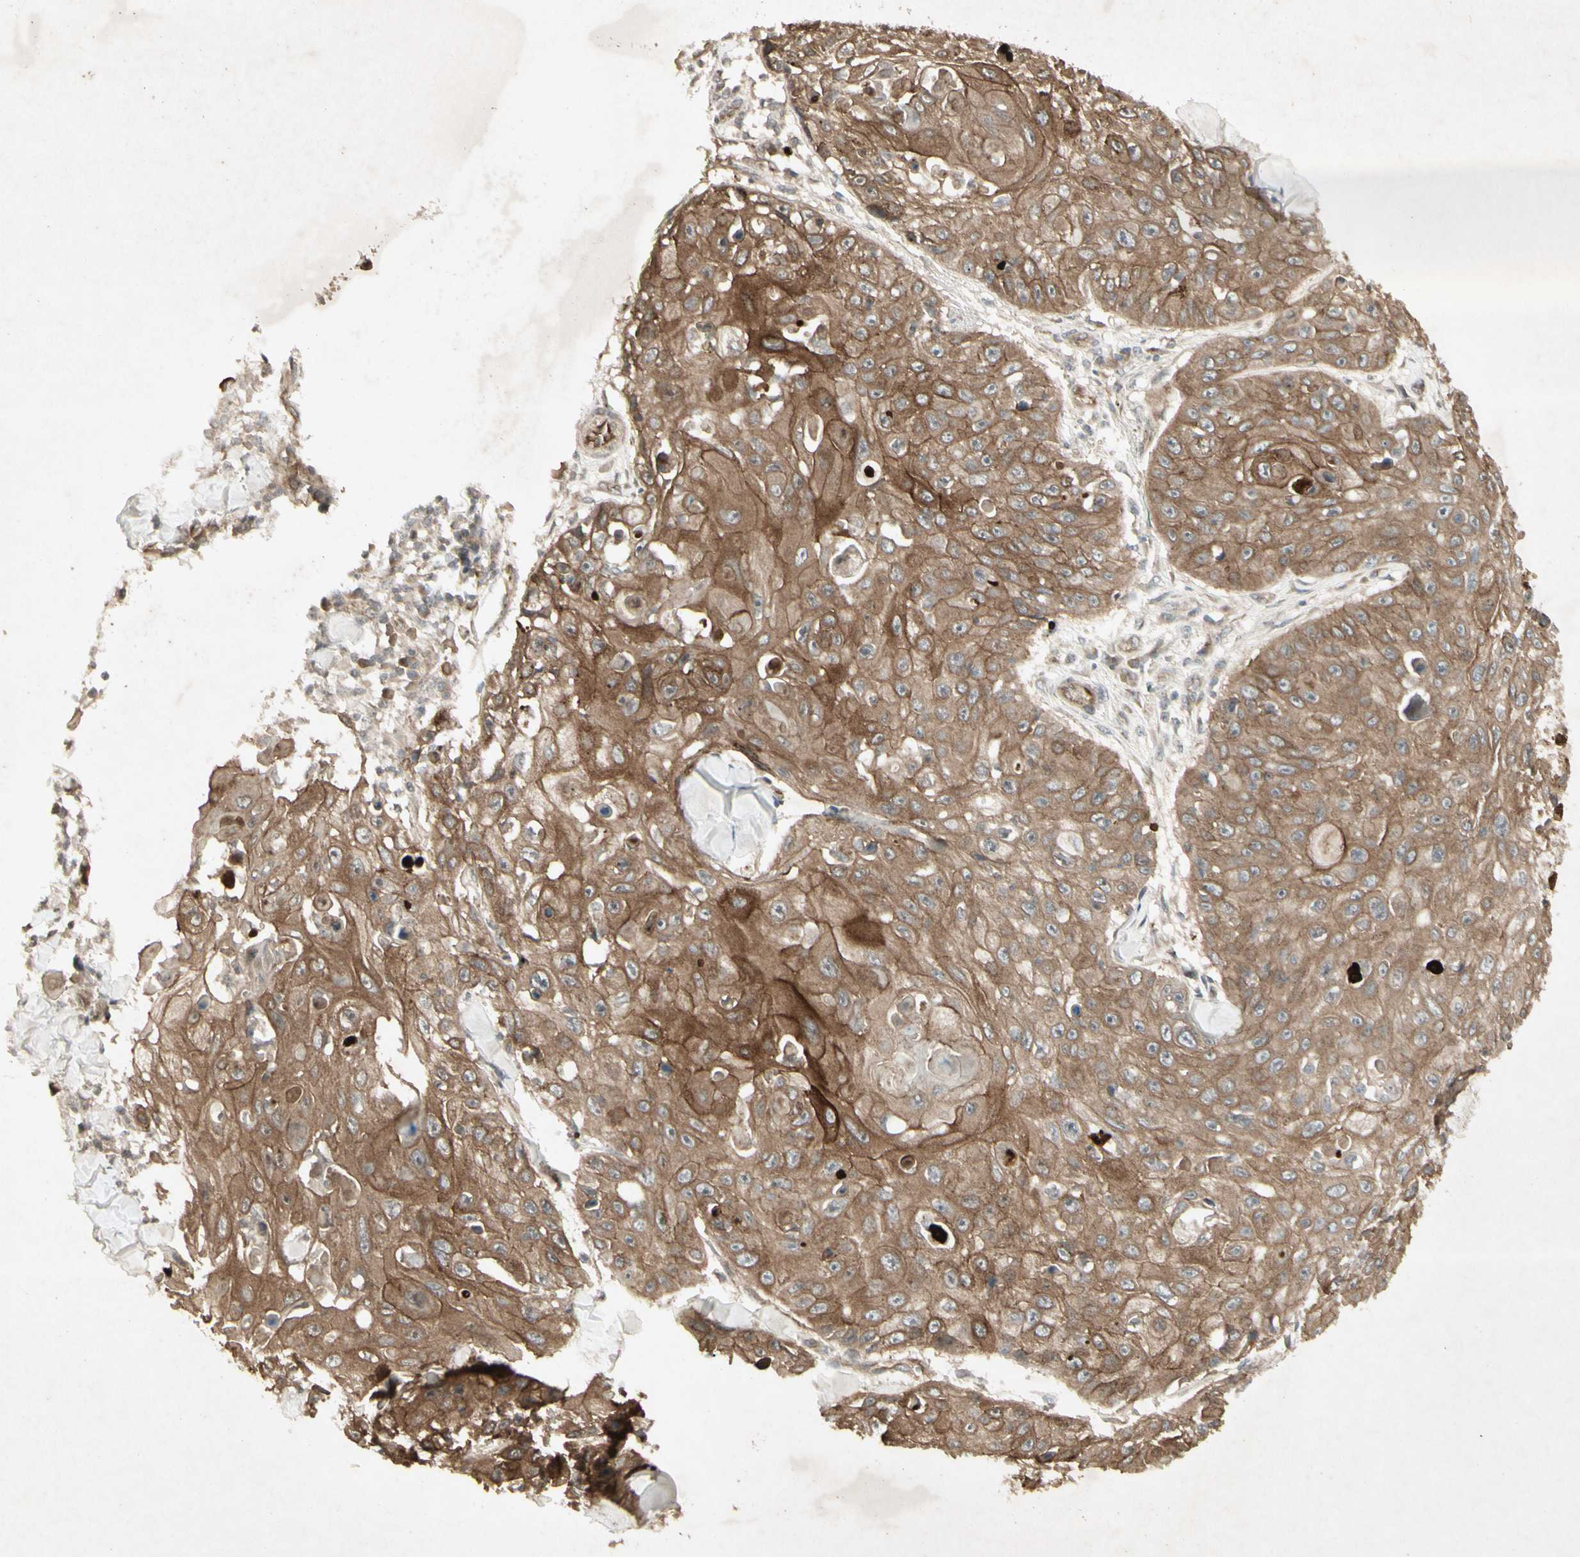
{"staining": {"intensity": "moderate", "quantity": "<25%", "location": "cytoplasmic/membranous"}, "tissue": "skin cancer", "cell_type": "Tumor cells", "image_type": "cancer", "snomed": [{"axis": "morphology", "description": "Squamous cell carcinoma, NOS"}, {"axis": "topography", "description": "Skin"}], "caption": "Immunohistochemical staining of skin cancer shows low levels of moderate cytoplasmic/membranous protein staining in about <25% of tumor cells.", "gene": "JAG1", "patient": {"sex": "male", "age": 86}}